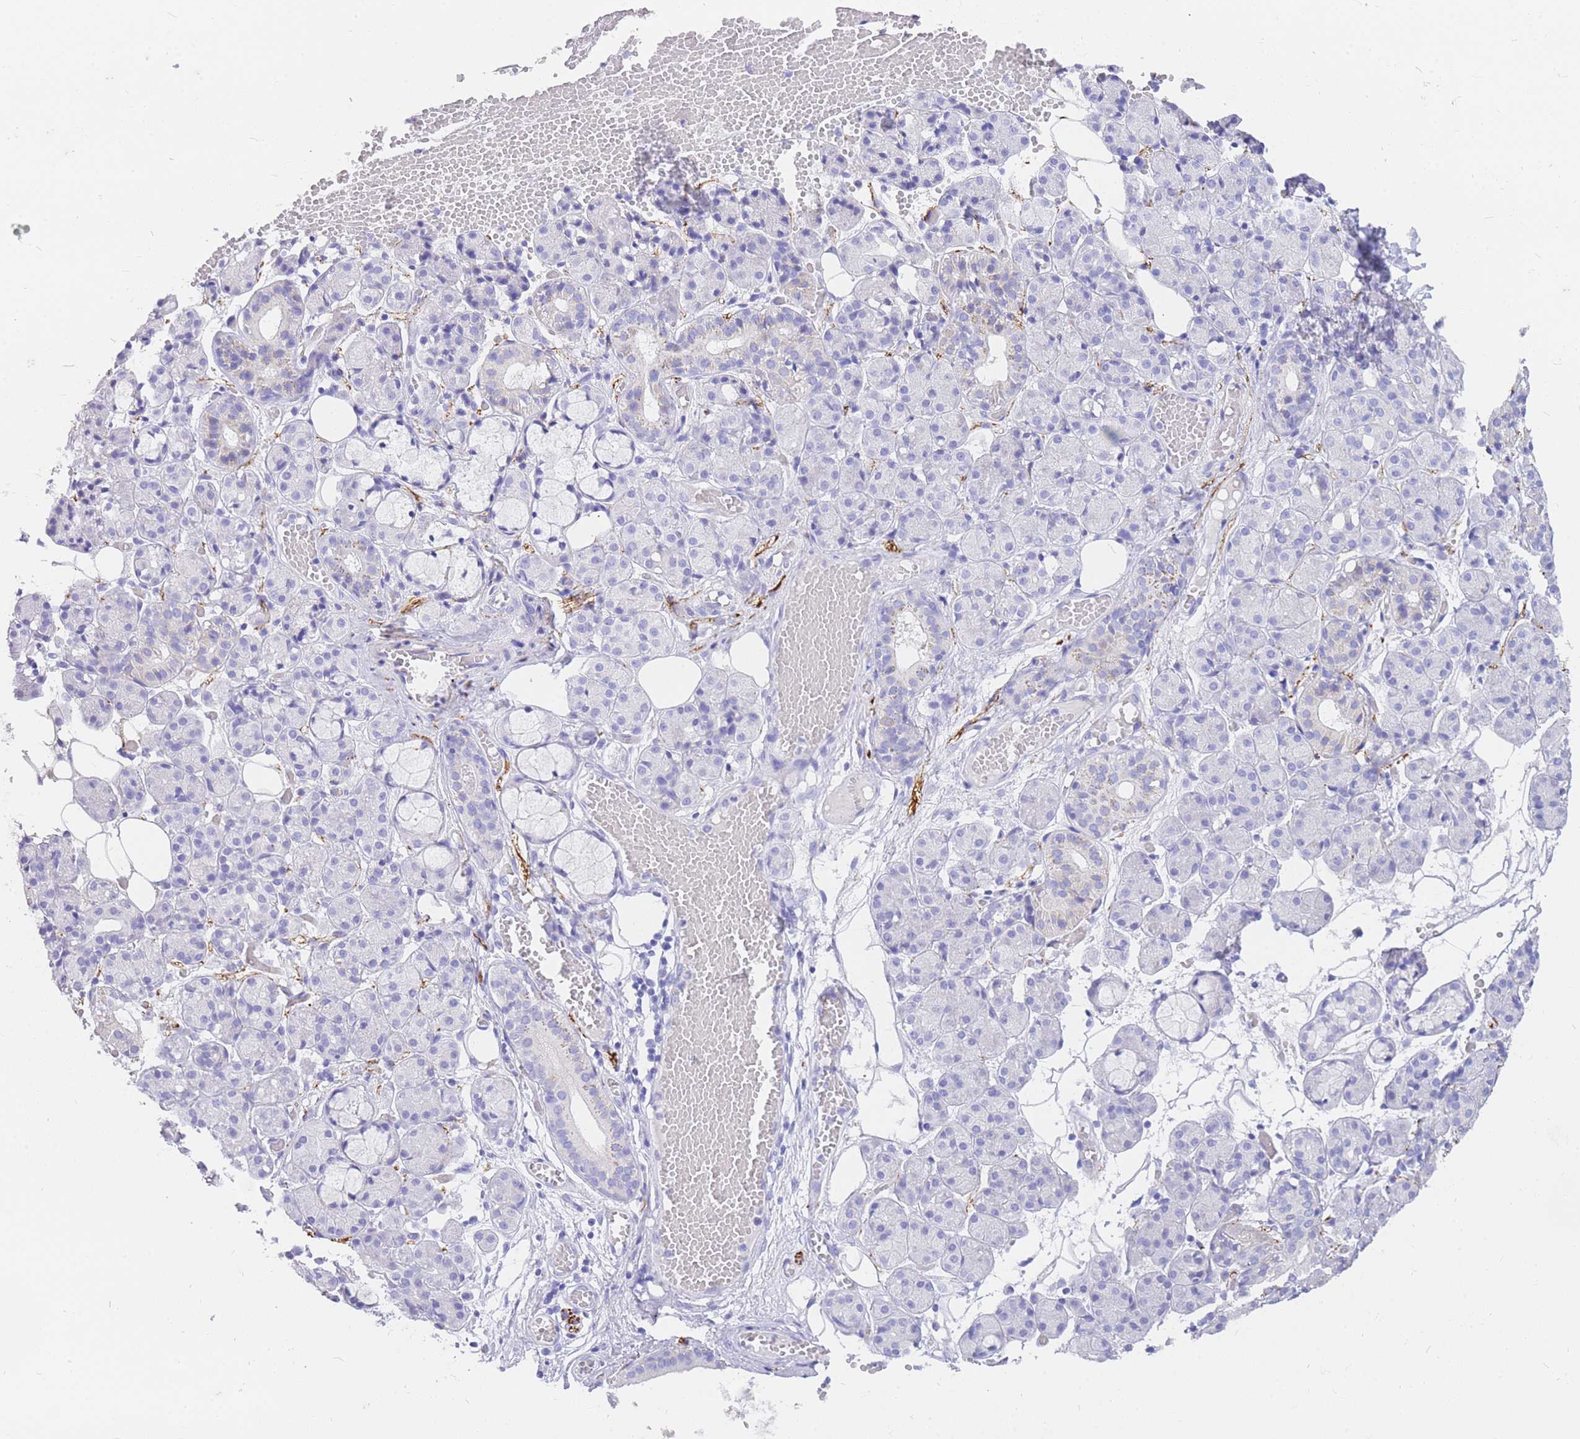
{"staining": {"intensity": "negative", "quantity": "none", "location": "none"}, "tissue": "salivary gland", "cell_type": "Glandular cells", "image_type": "normal", "snomed": [{"axis": "morphology", "description": "Normal tissue, NOS"}, {"axis": "topography", "description": "Salivary gland"}], "caption": "IHC histopathology image of normal salivary gland: human salivary gland stained with DAB (3,3'-diaminobenzidine) reveals no significant protein positivity in glandular cells.", "gene": "UPK1A", "patient": {"sex": "male", "age": 63}}